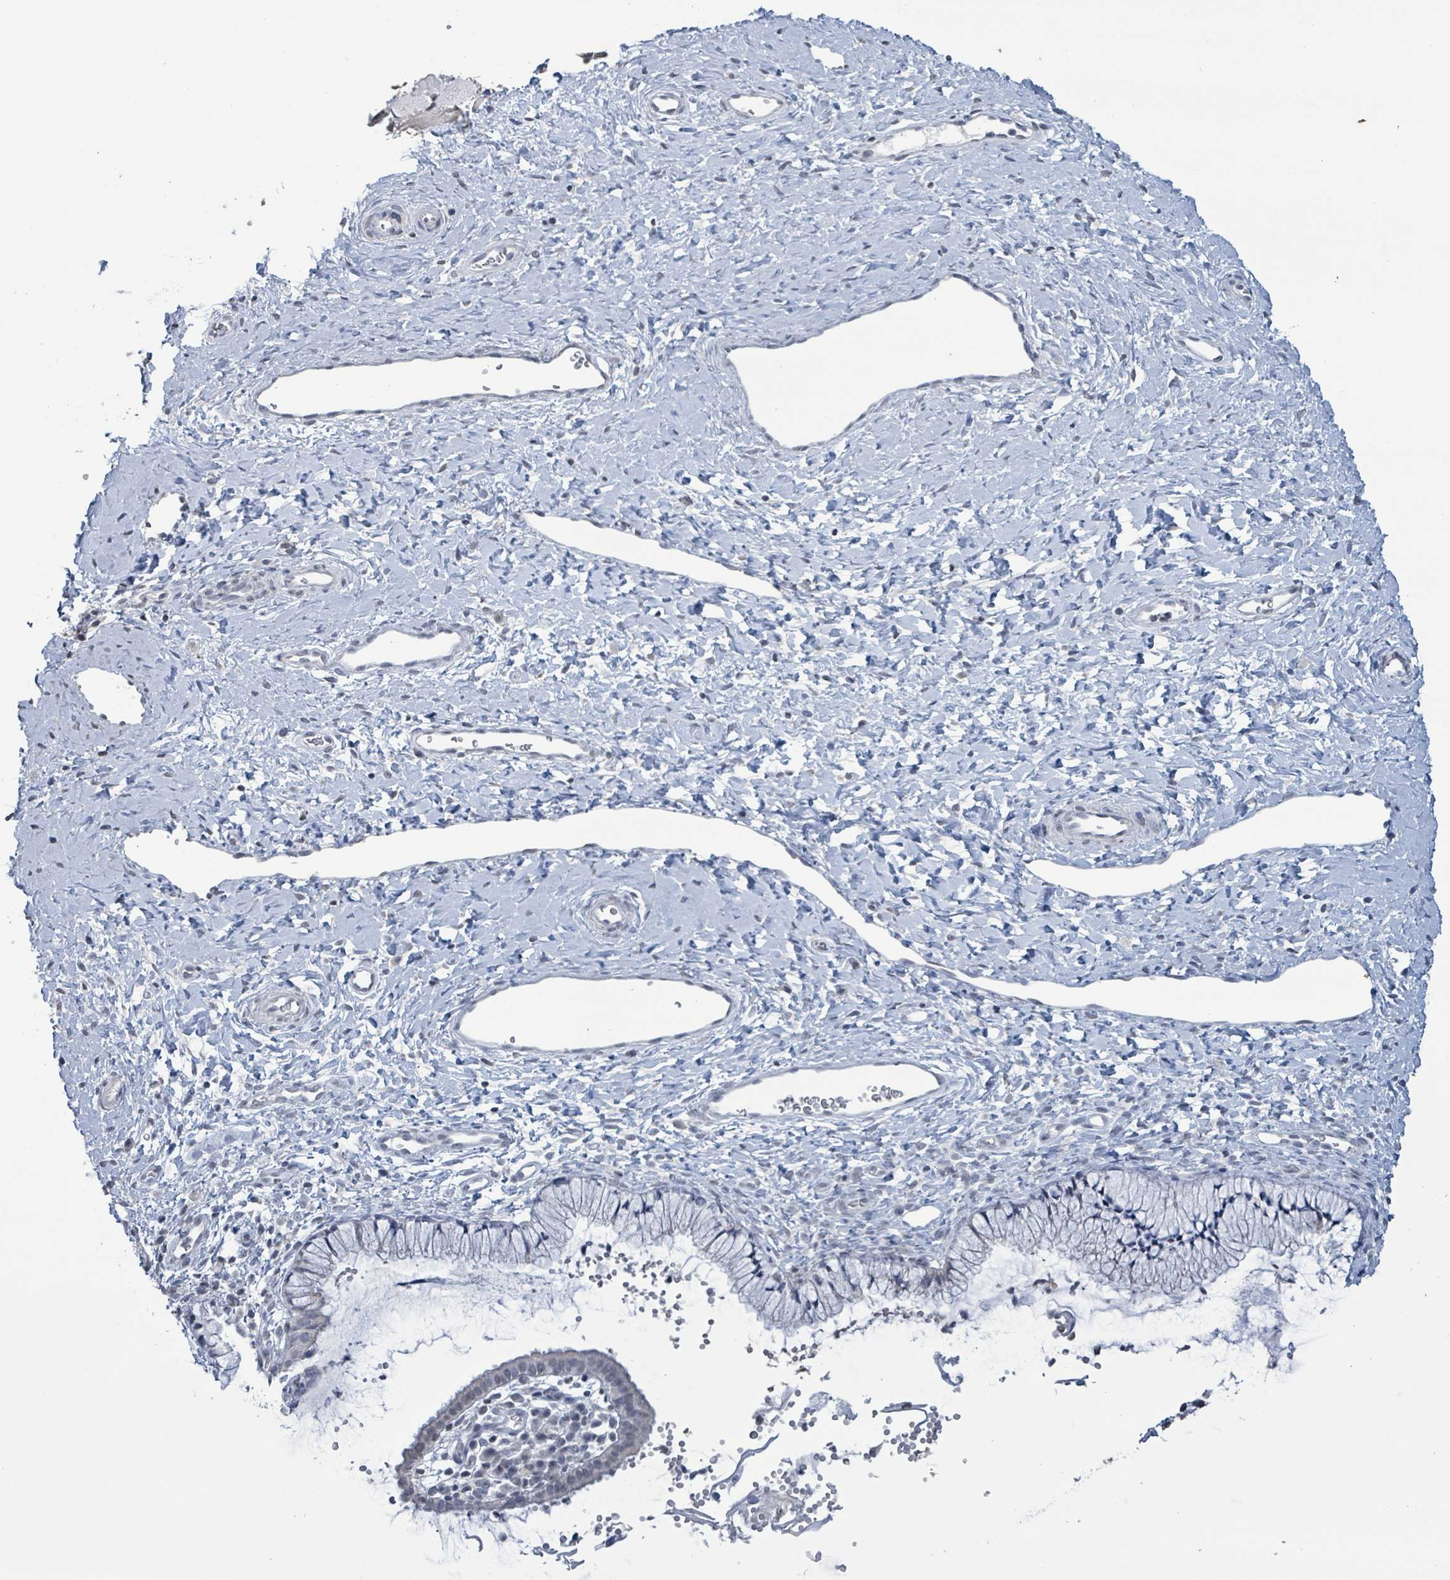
{"staining": {"intensity": "negative", "quantity": "none", "location": "none"}, "tissue": "cervix", "cell_type": "Glandular cells", "image_type": "normal", "snomed": [{"axis": "morphology", "description": "Normal tissue, NOS"}, {"axis": "topography", "description": "Cervix"}], "caption": "This is an immunohistochemistry (IHC) micrograph of unremarkable cervix. There is no expression in glandular cells.", "gene": "CA9", "patient": {"sex": "female", "age": 36}}